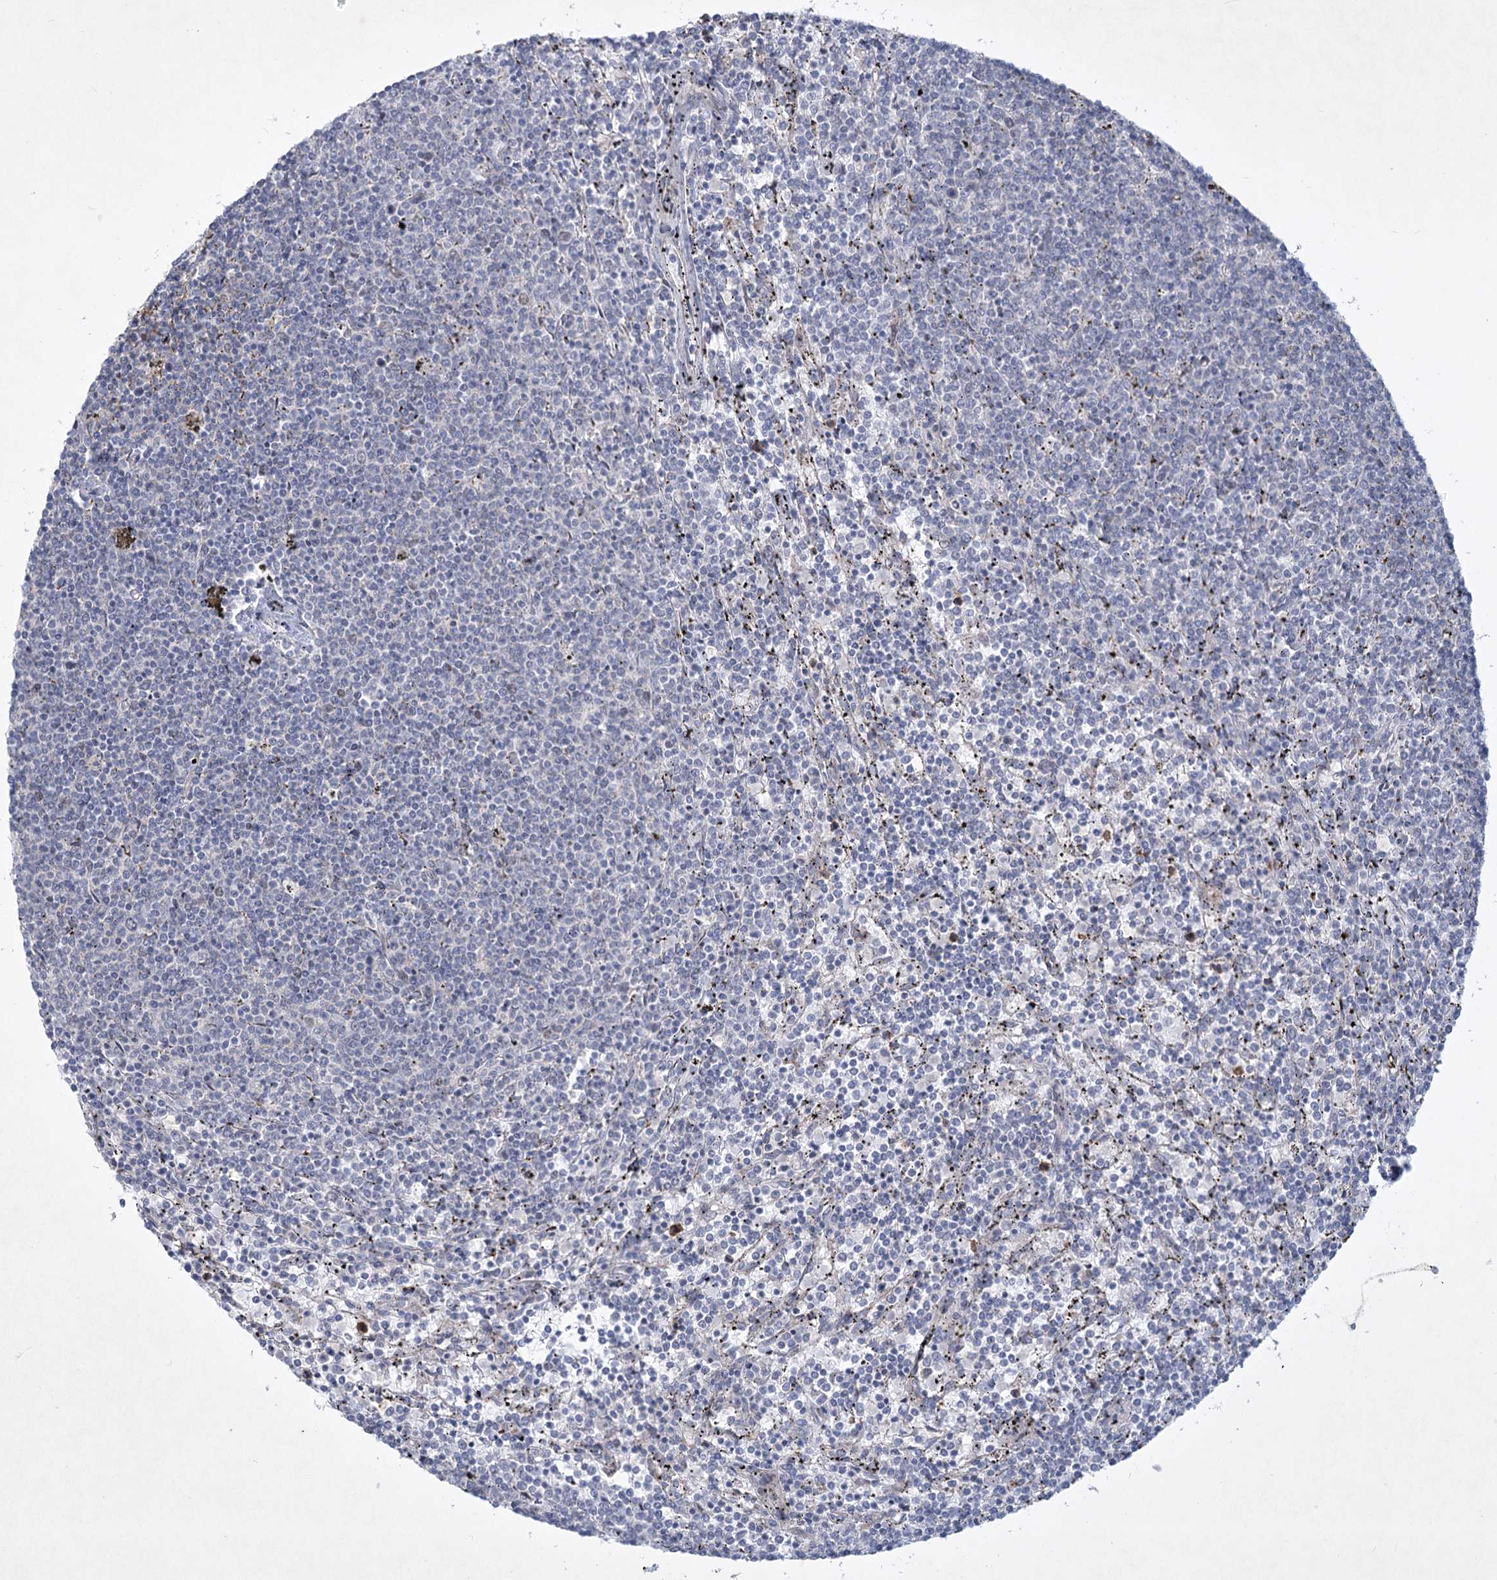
{"staining": {"intensity": "negative", "quantity": "none", "location": "none"}, "tissue": "lymphoma", "cell_type": "Tumor cells", "image_type": "cancer", "snomed": [{"axis": "morphology", "description": "Malignant lymphoma, non-Hodgkin's type, Low grade"}, {"axis": "topography", "description": "Spleen"}], "caption": "The micrograph displays no staining of tumor cells in lymphoma. The staining was performed using DAB to visualize the protein expression in brown, while the nuclei were stained in blue with hematoxylin (Magnification: 20x).", "gene": "PLA2G12A", "patient": {"sex": "female", "age": 50}}